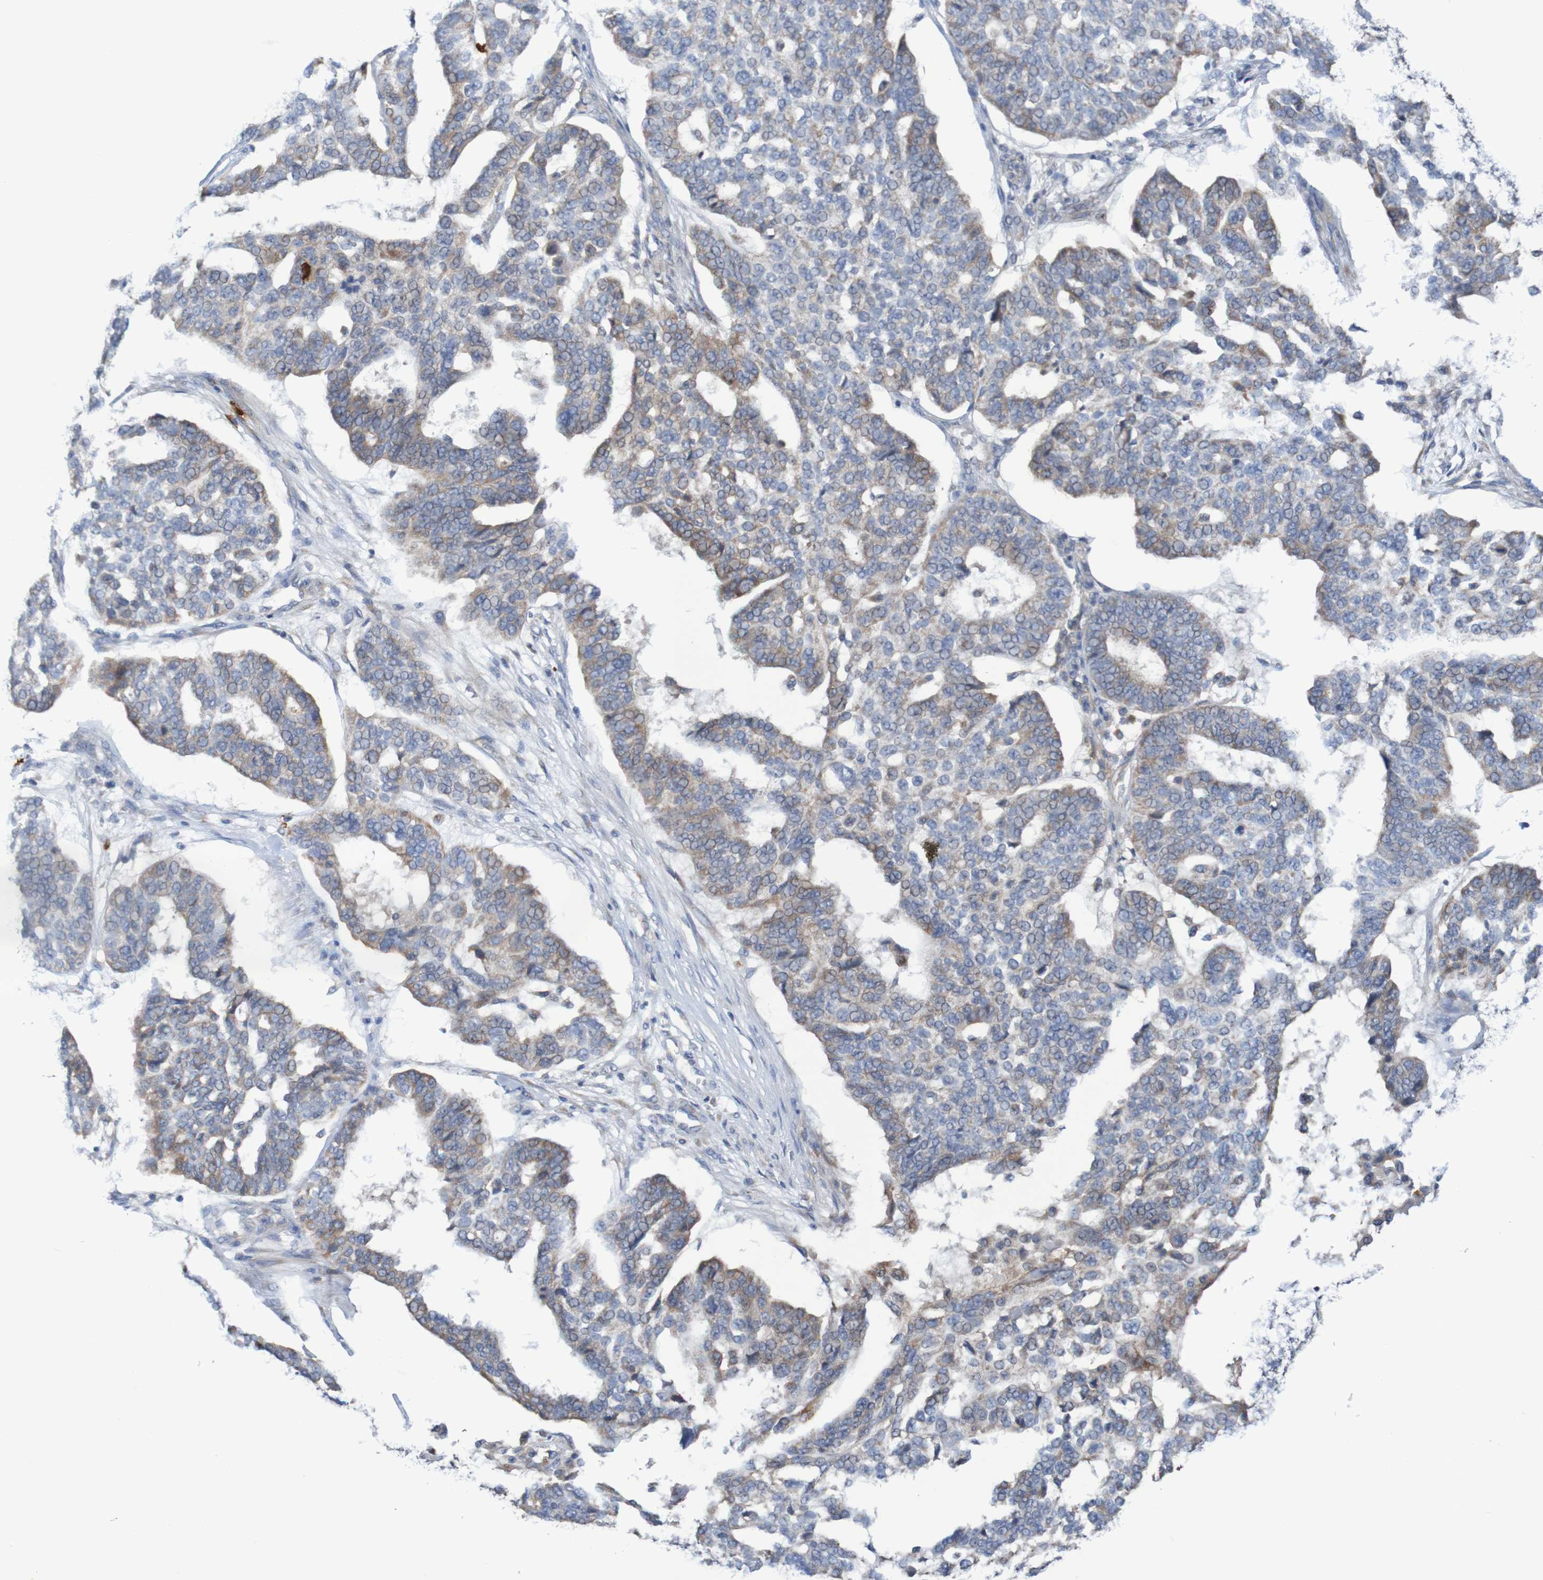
{"staining": {"intensity": "weak", "quantity": "25%-75%", "location": "cytoplasmic/membranous"}, "tissue": "ovarian cancer", "cell_type": "Tumor cells", "image_type": "cancer", "snomed": [{"axis": "morphology", "description": "Cystadenocarcinoma, serous, NOS"}, {"axis": "topography", "description": "Ovary"}], "caption": "The photomicrograph shows staining of ovarian serous cystadenocarcinoma, revealing weak cytoplasmic/membranous protein positivity (brown color) within tumor cells.", "gene": "PARP4", "patient": {"sex": "female", "age": 59}}